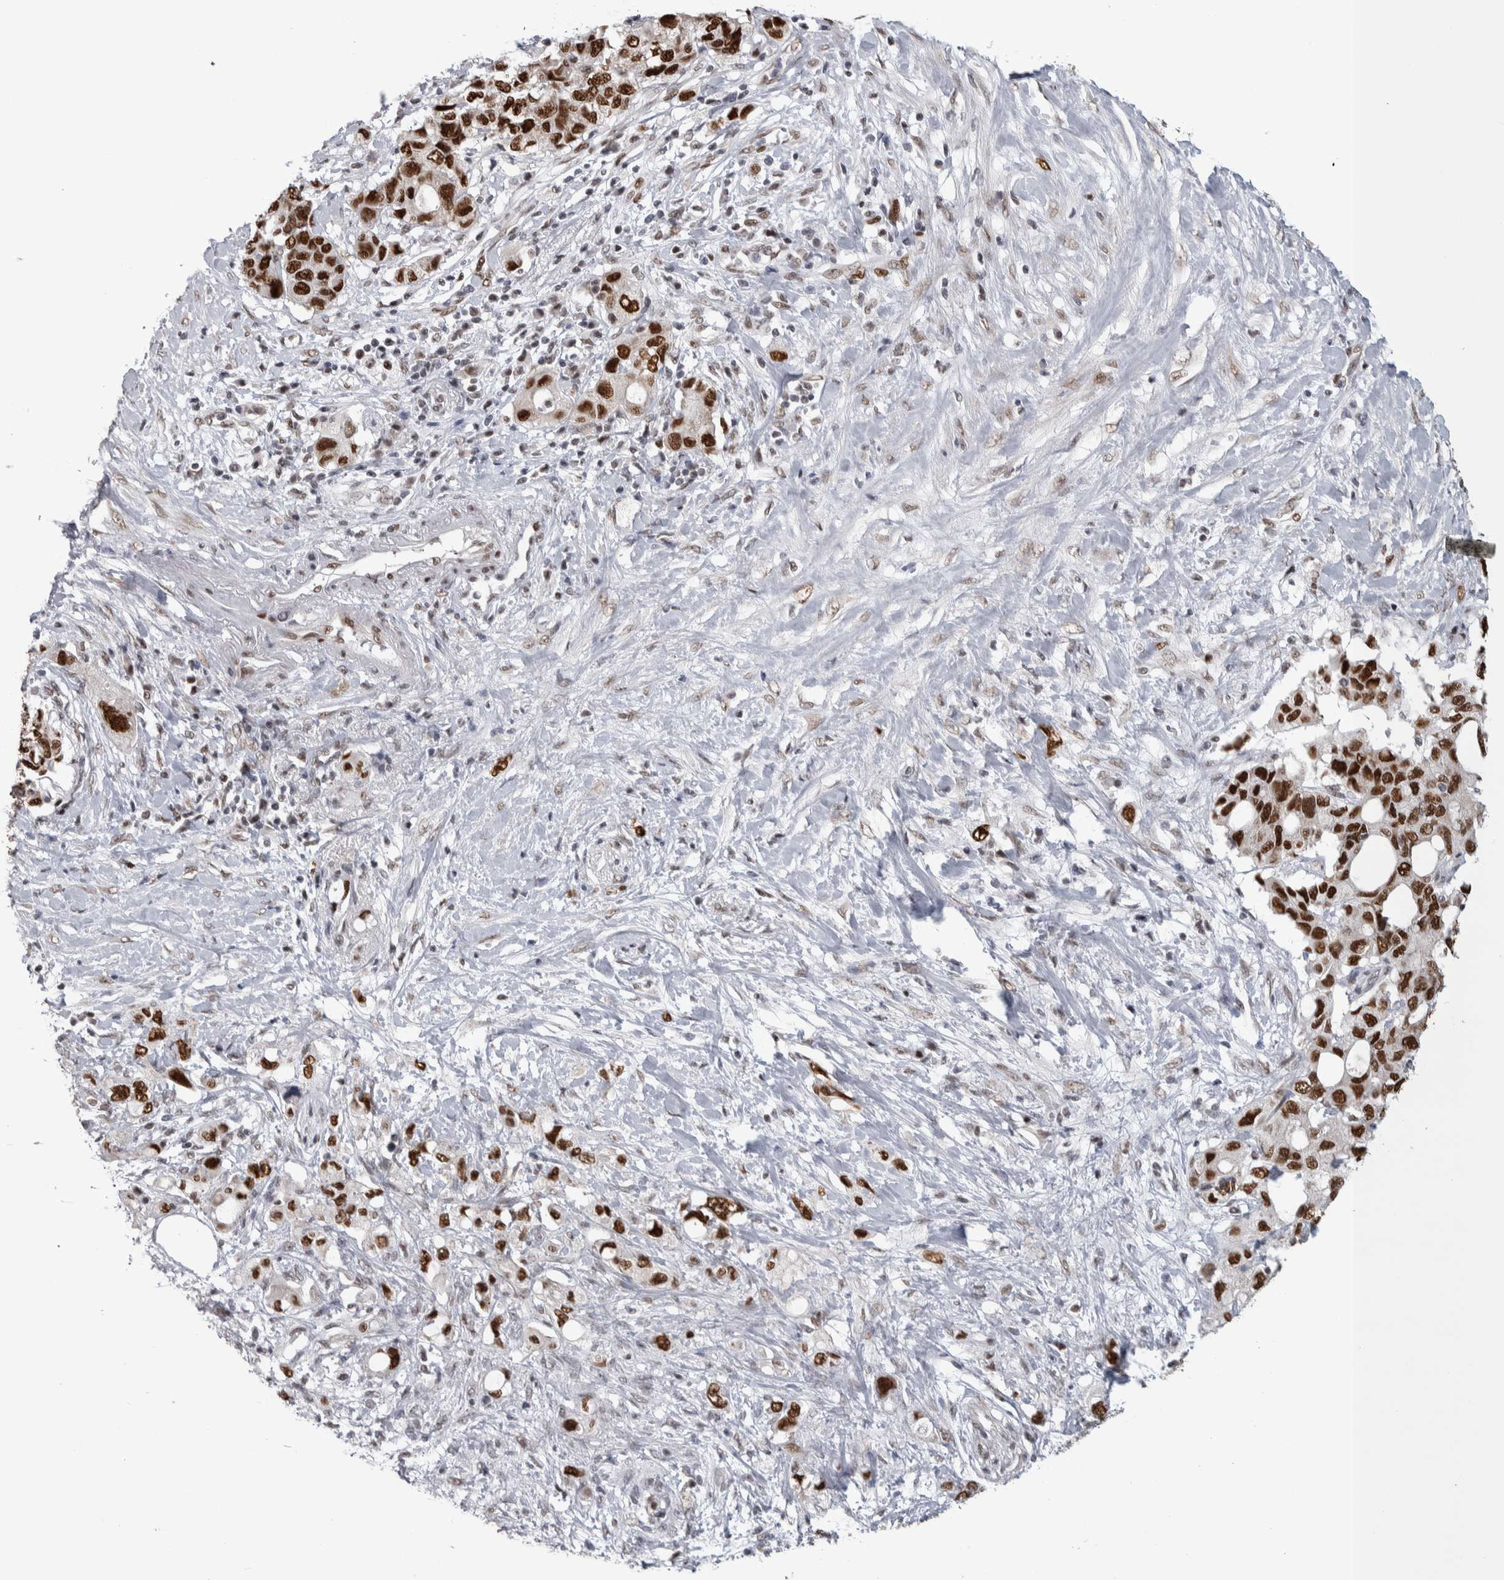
{"staining": {"intensity": "strong", "quantity": ">75%", "location": "nuclear"}, "tissue": "pancreatic cancer", "cell_type": "Tumor cells", "image_type": "cancer", "snomed": [{"axis": "morphology", "description": "Adenocarcinoma, NOS"}, {"axis": "topography", "description": "Pancreas"}], "caption": "Protein expression analysis of pancreatic cancer displays strong nuclear positivity in approximately >75% of tumor cells.", "gene": "HEXIM2", "patient": {"sex": "female", "age": 56}}